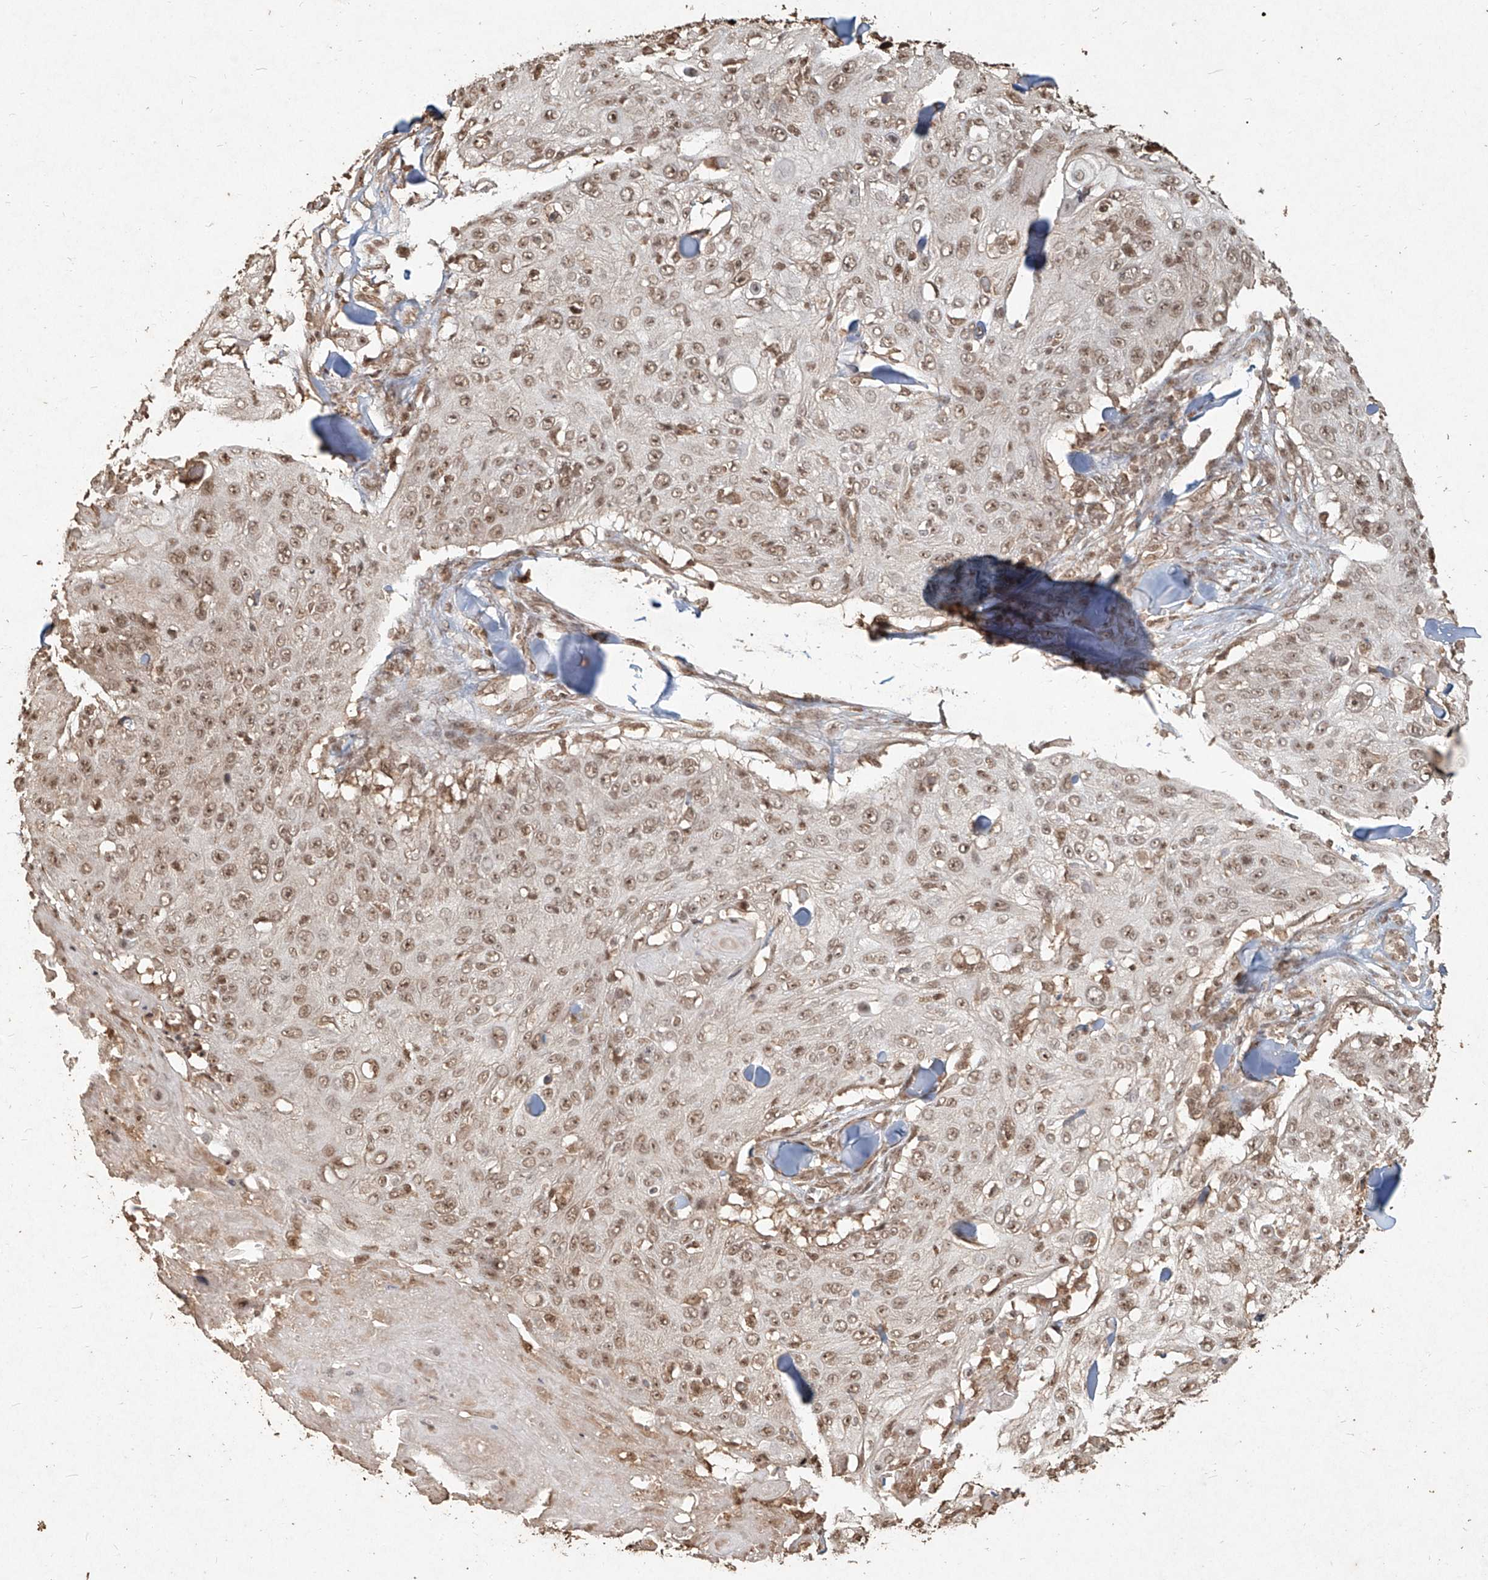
{"staining": {"intensity": "weak", "quantity": ">75%", "location": "nuclear"}, "tissue": "skin cancer", "cell_type": "Tumor cells", "image_type": "cancer", "snomed": [{"axis": "morphology", "description": "Squamous cell carcinoma, NOS"}, {"axis": "topography", "description": "Skin"}], "caption": "DAB immunohistochemical staining of skin squamous cell carcinoma exhibits weak nuclear protein positivity in approximately >75% of tumor cells.", "gene": "UBE2K", "patient": {"sex": "male", "age": 86}}